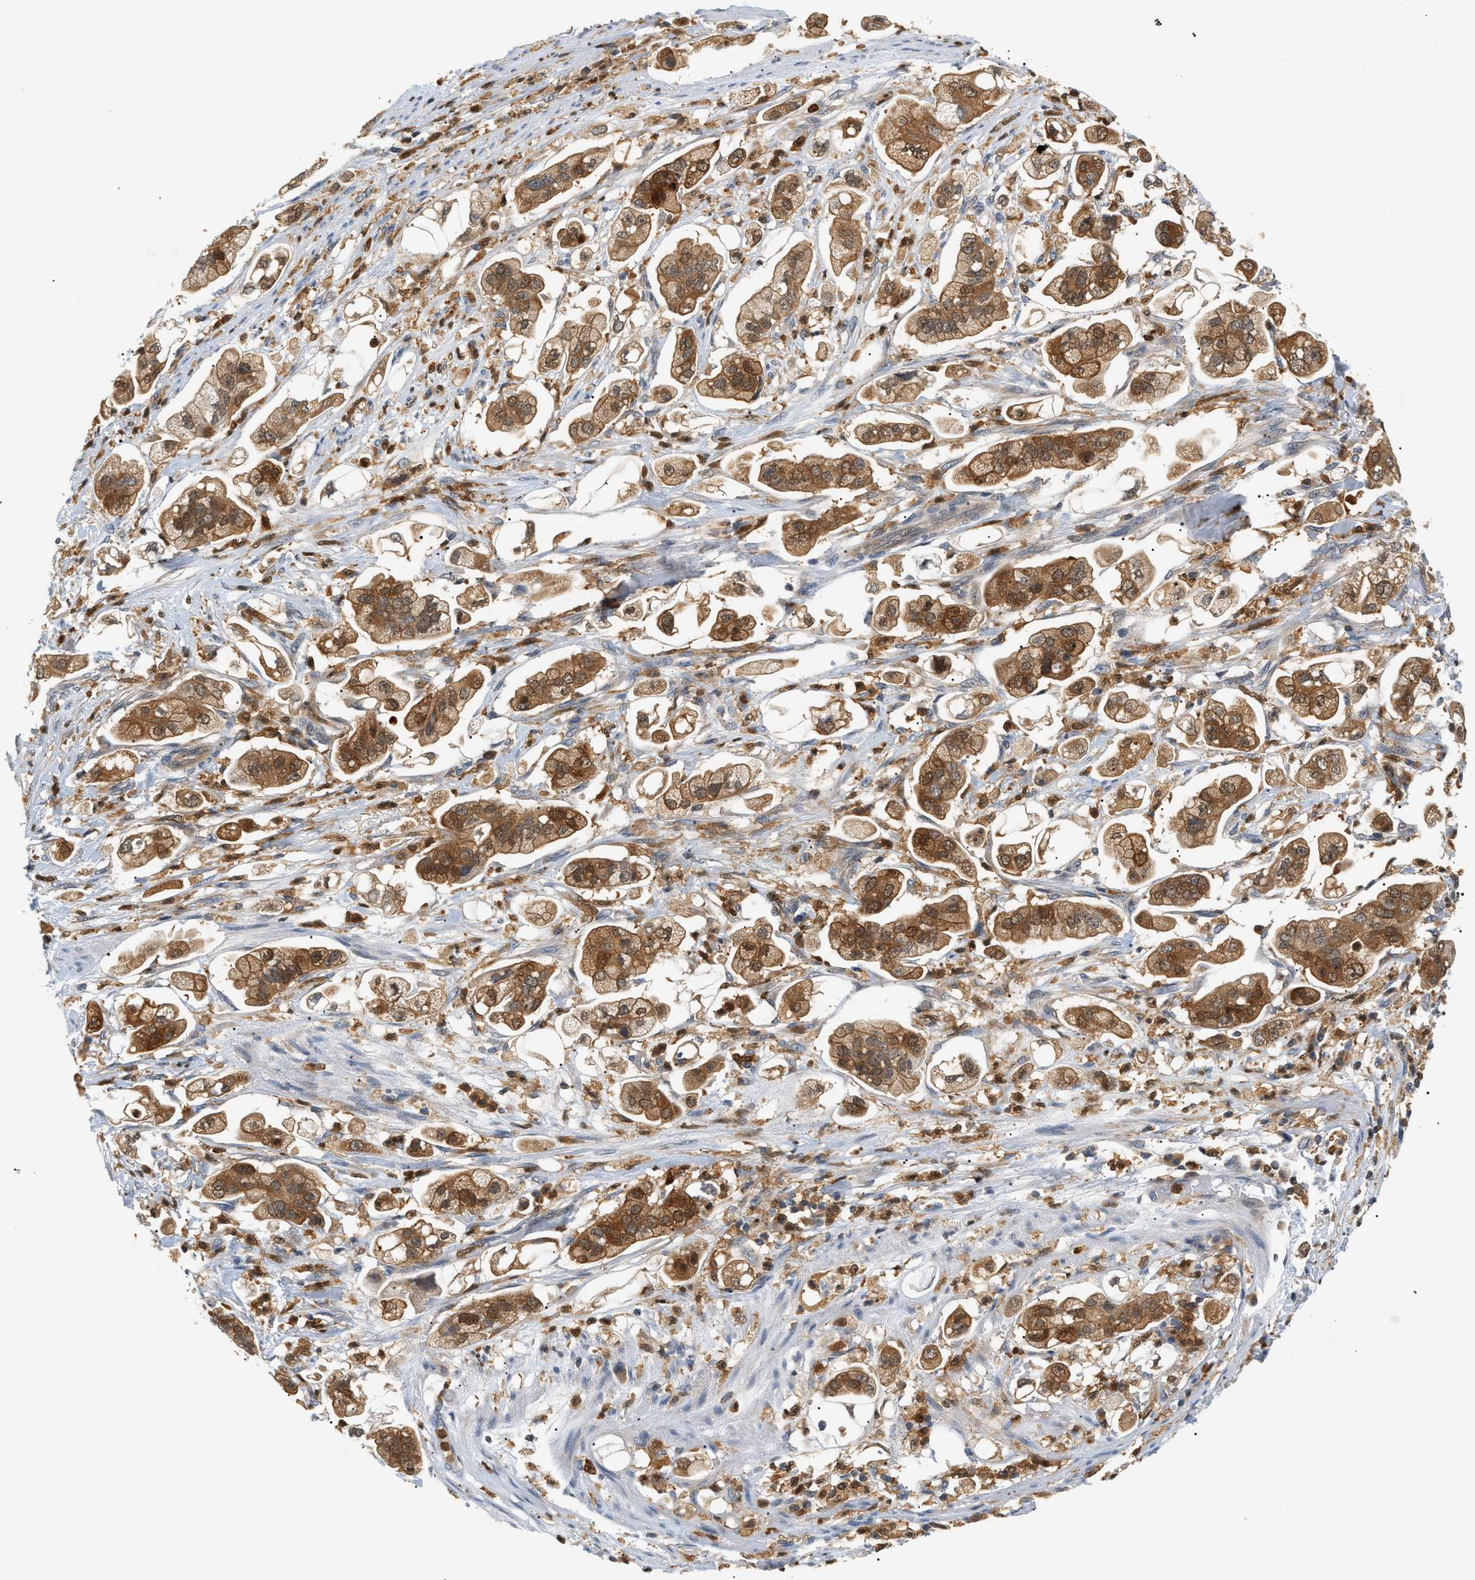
{"staining": {"intensity": "moderate", "quantity": ">75%", "location": "cytoplasmic/membranous"}, "tissue": "stomach cancer", "cell_type": "Tumor cells", "image_type": "cancer", "snomed": [{"axis": "morphology", "description": "Adenocarcinoma, NOS"}, {"axis": "topography", "description": "Stomach"}], "caption": "Adenocarcinoma (stomach) stained for a protein shows moderate cytoplasmic/membranous positivity in tumor cells.", "gene": "PYCARD", "patient": {"sex": "male", "age": 62}}